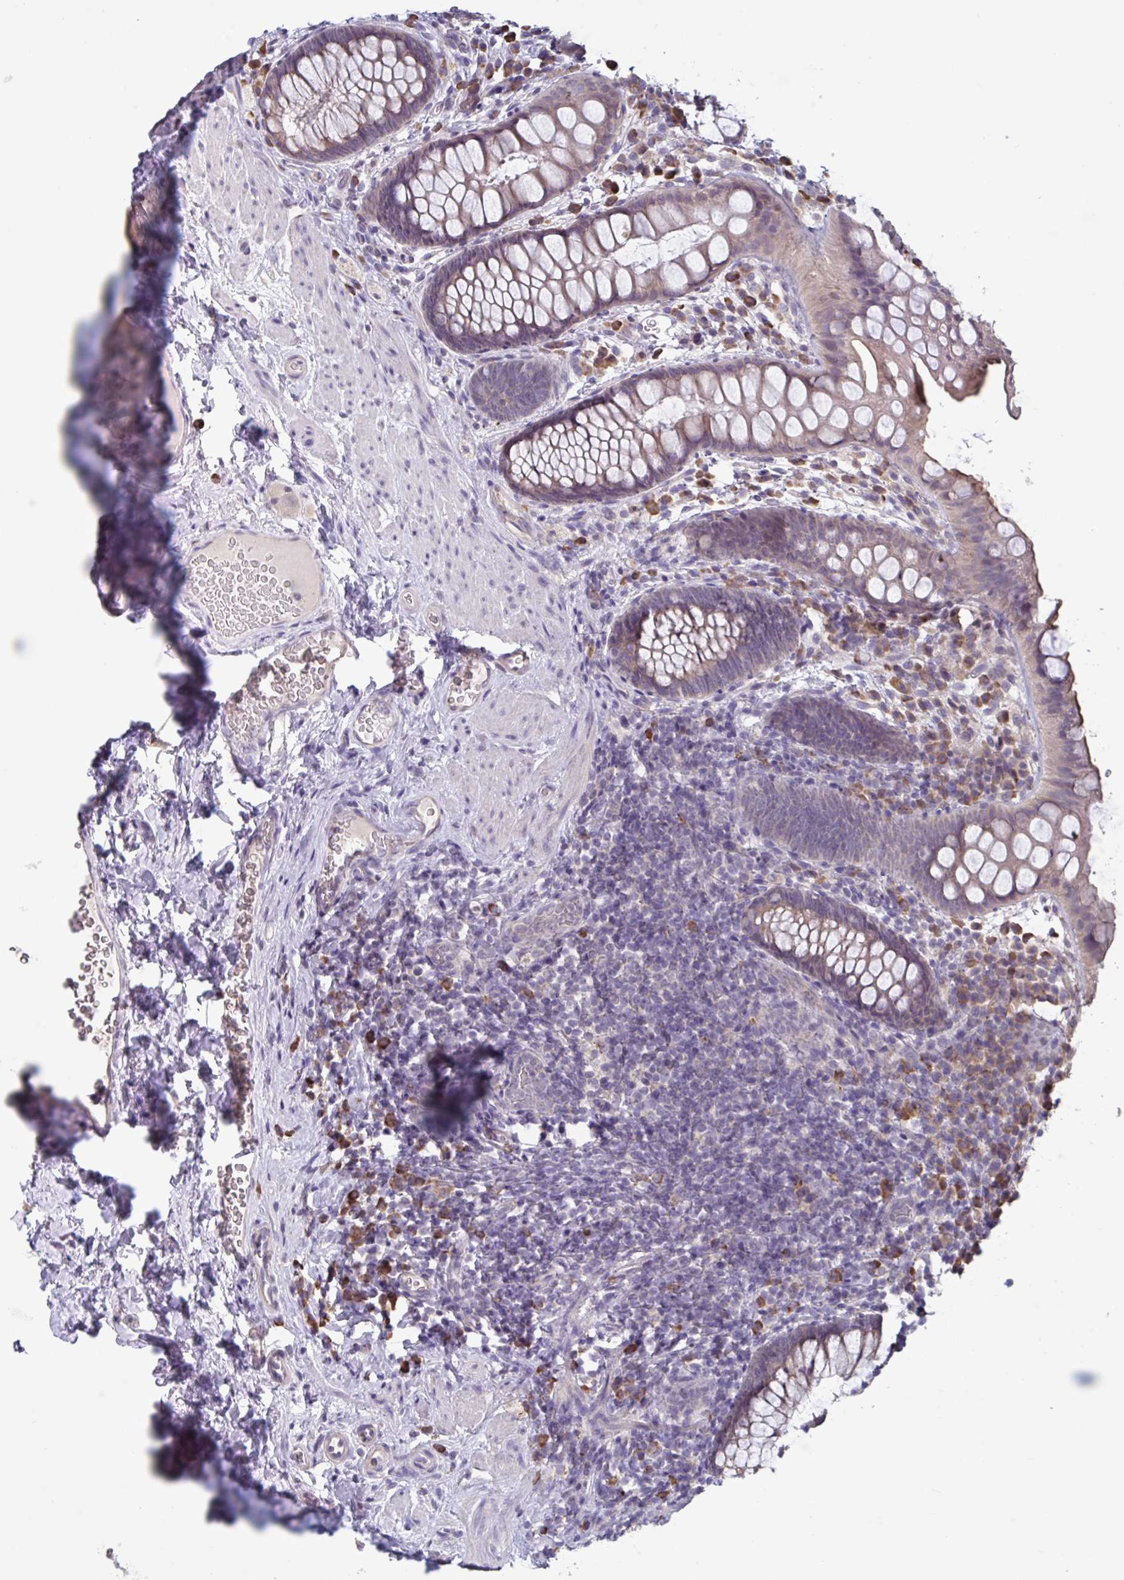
{"staining": {"intensity": "weak", "quantity": "25%-75%", "location": "cytoplasmic/membranous"}, "tissue": "rectum", "cell_type": "Glandular cells", "image_type": "normal", "snomed": [{"axis": "morphology", "description": "Normal tissue, NOS"}, {"axis": "topography", "description": "Rectum"}], "caption": "Immunohistochemistry (IHC) histopathology image of benign human rectum stained for a protein (brown), which shows low levels of weak cytoplasmic/membranous expression in approximately 25%-75% of glandular cells.", "gene": "CD1E", "patient": {"sex": "female", "age": 69}}